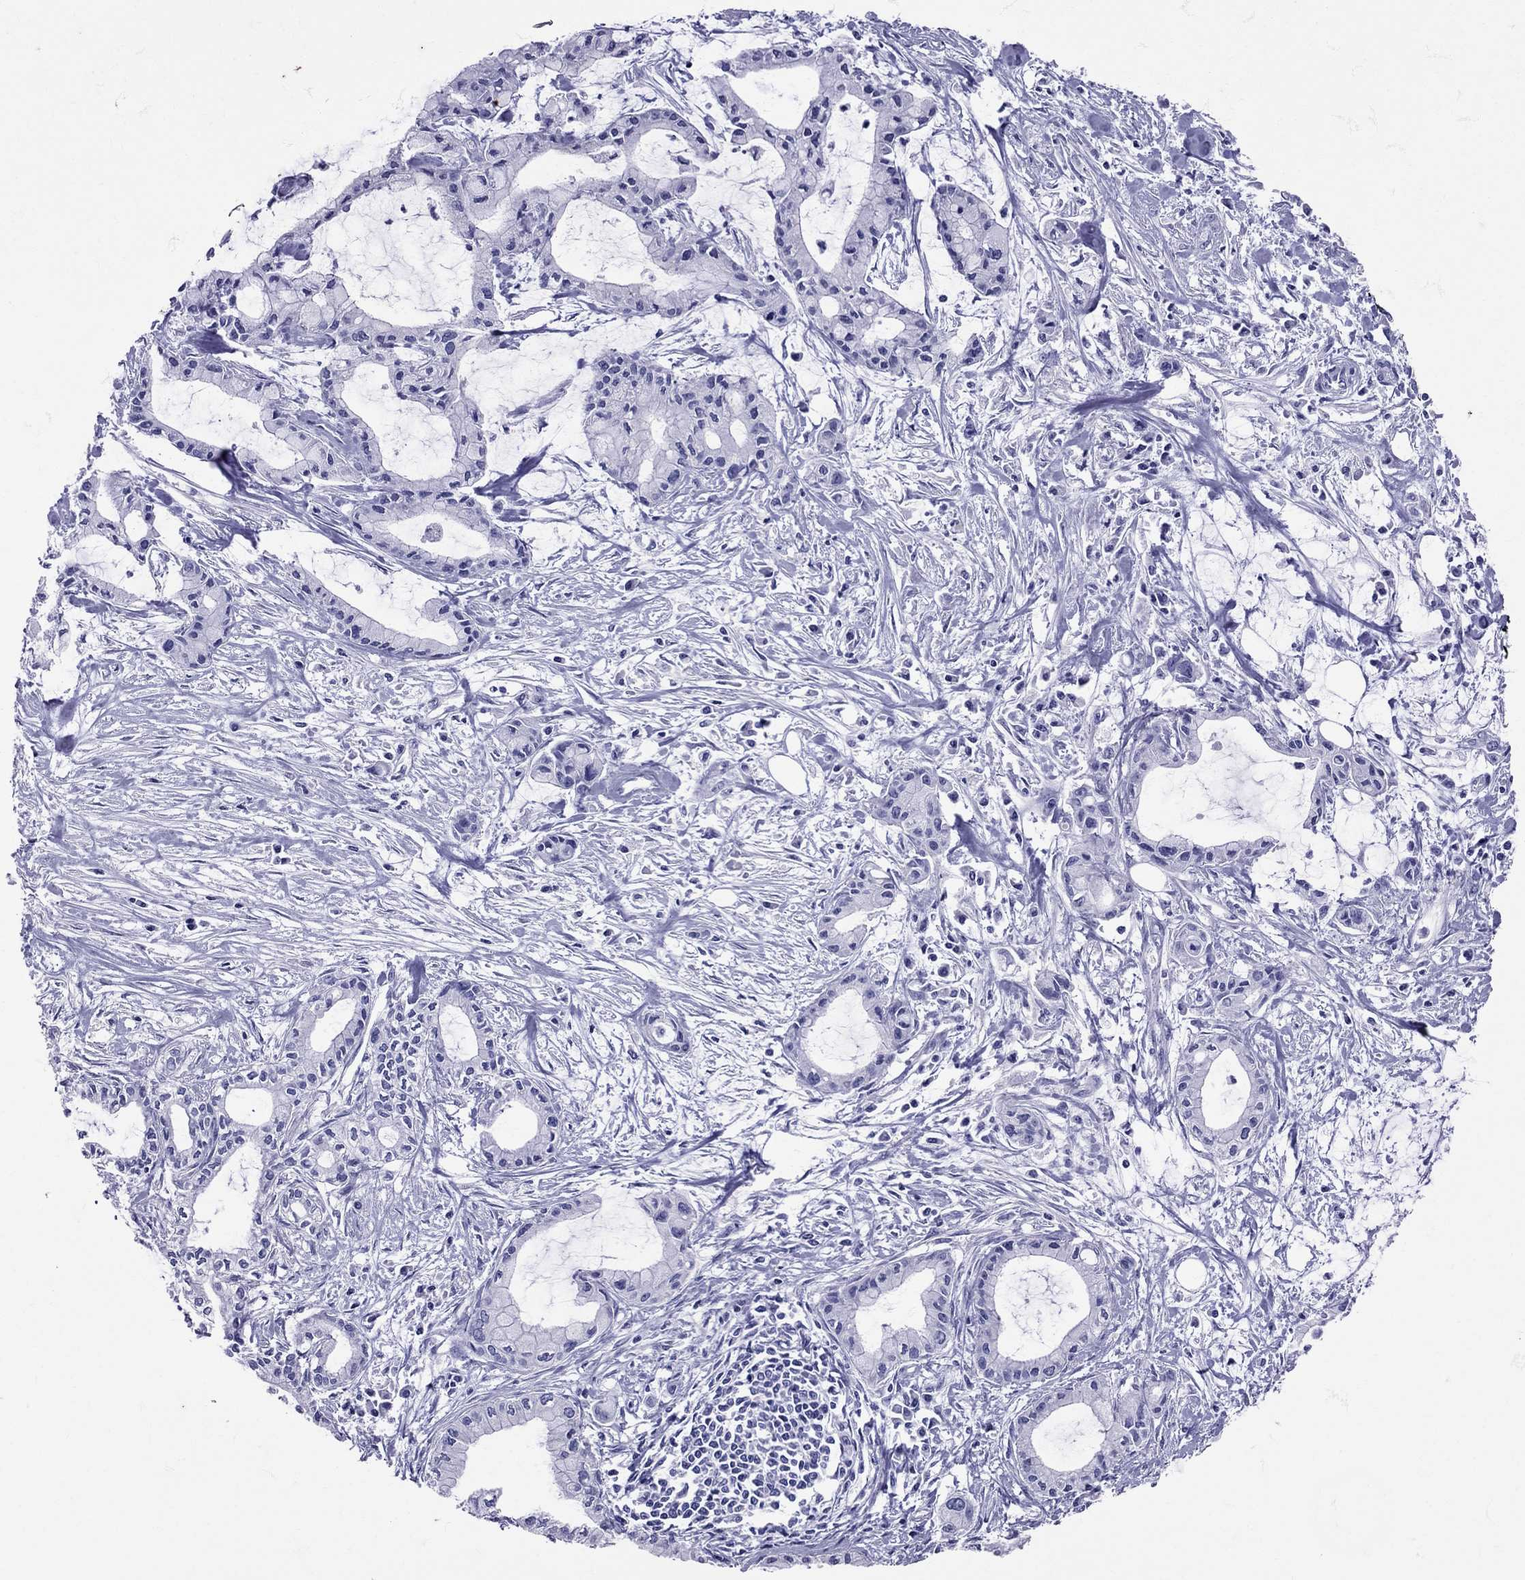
{"staining": {"intensity": "negative", "quantity": "none", "location": "none"}, "tissue": "pancreatic cancer", "cell_type": "Tumor cells", "image_type": "cancer", "snomed": [{"axis": "morphology", "description": "Adenocarcinoma, NOS"}, {"axis": "topography", "description": "Pancreas"}], "caption": "Immunohistochemistry micrograph of neoplastic tissue: pancreatic cancer (adenocarcinoma) stained with DAB (3,3'-diaminobenzidine) demonstrates no significant protein positivity in tumor cells.", "gene": "AVP", "patient": {"sex": "male", "age": 48}}